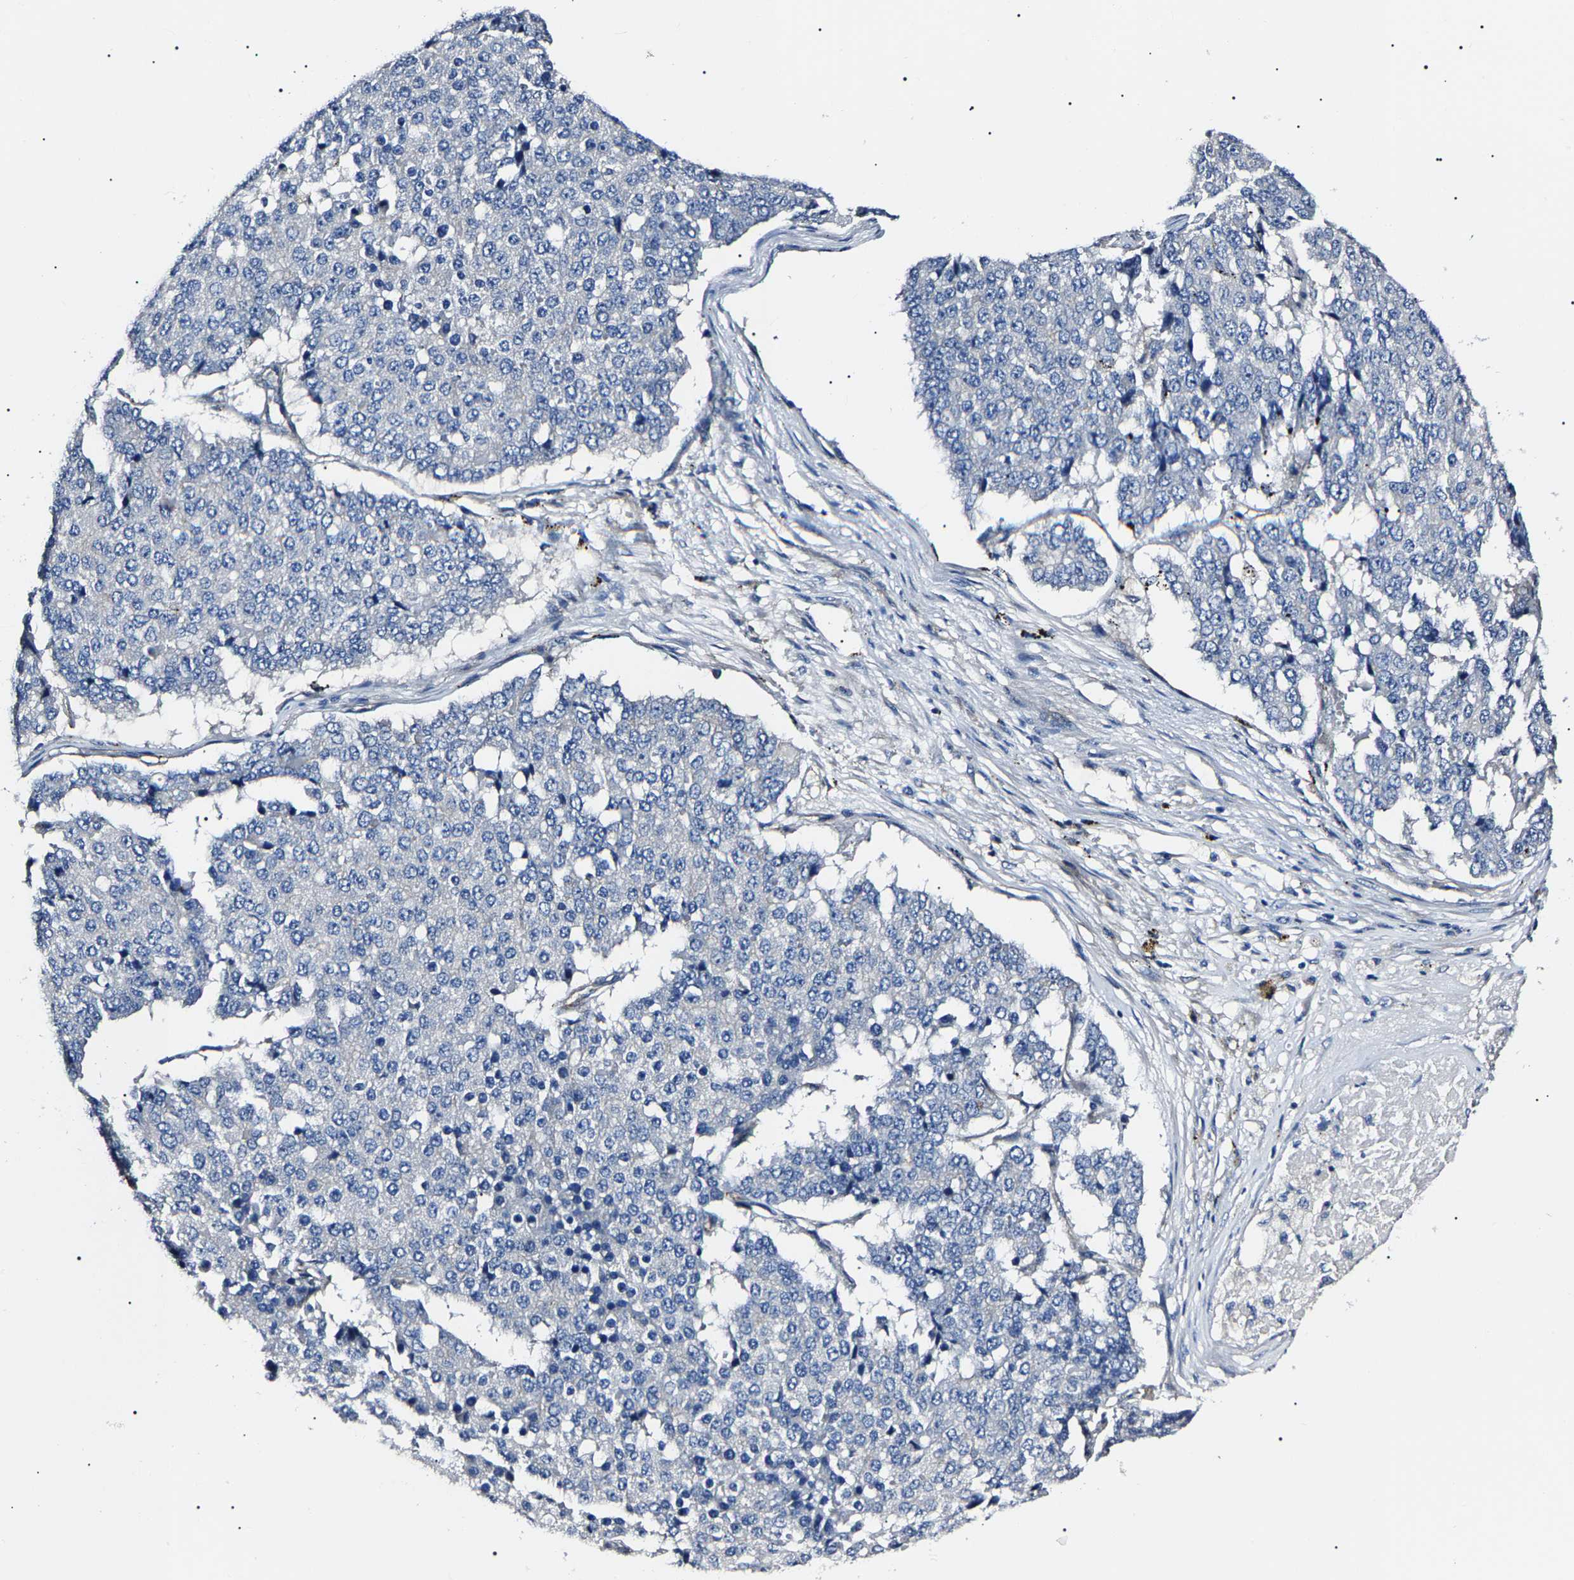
{"staining": {"intensity": "negative", "quantity": "none", "location": "none"}, "tissue": "pancreatic cancer", "cell_type": "Tumor cells", "image_type": "cancer", "snomed": [{"axis": "morphology", "description": "Adenocarcinoma, NOS"}, {"axis": "topography", "description": "Pancreas"}], "caption": "An image of human pancreatic cancer (adenocarcinoma) is negative for staining in tumor cells.", "gene": "KLHL42", "patient": {"sex": "male", "age": 50}}